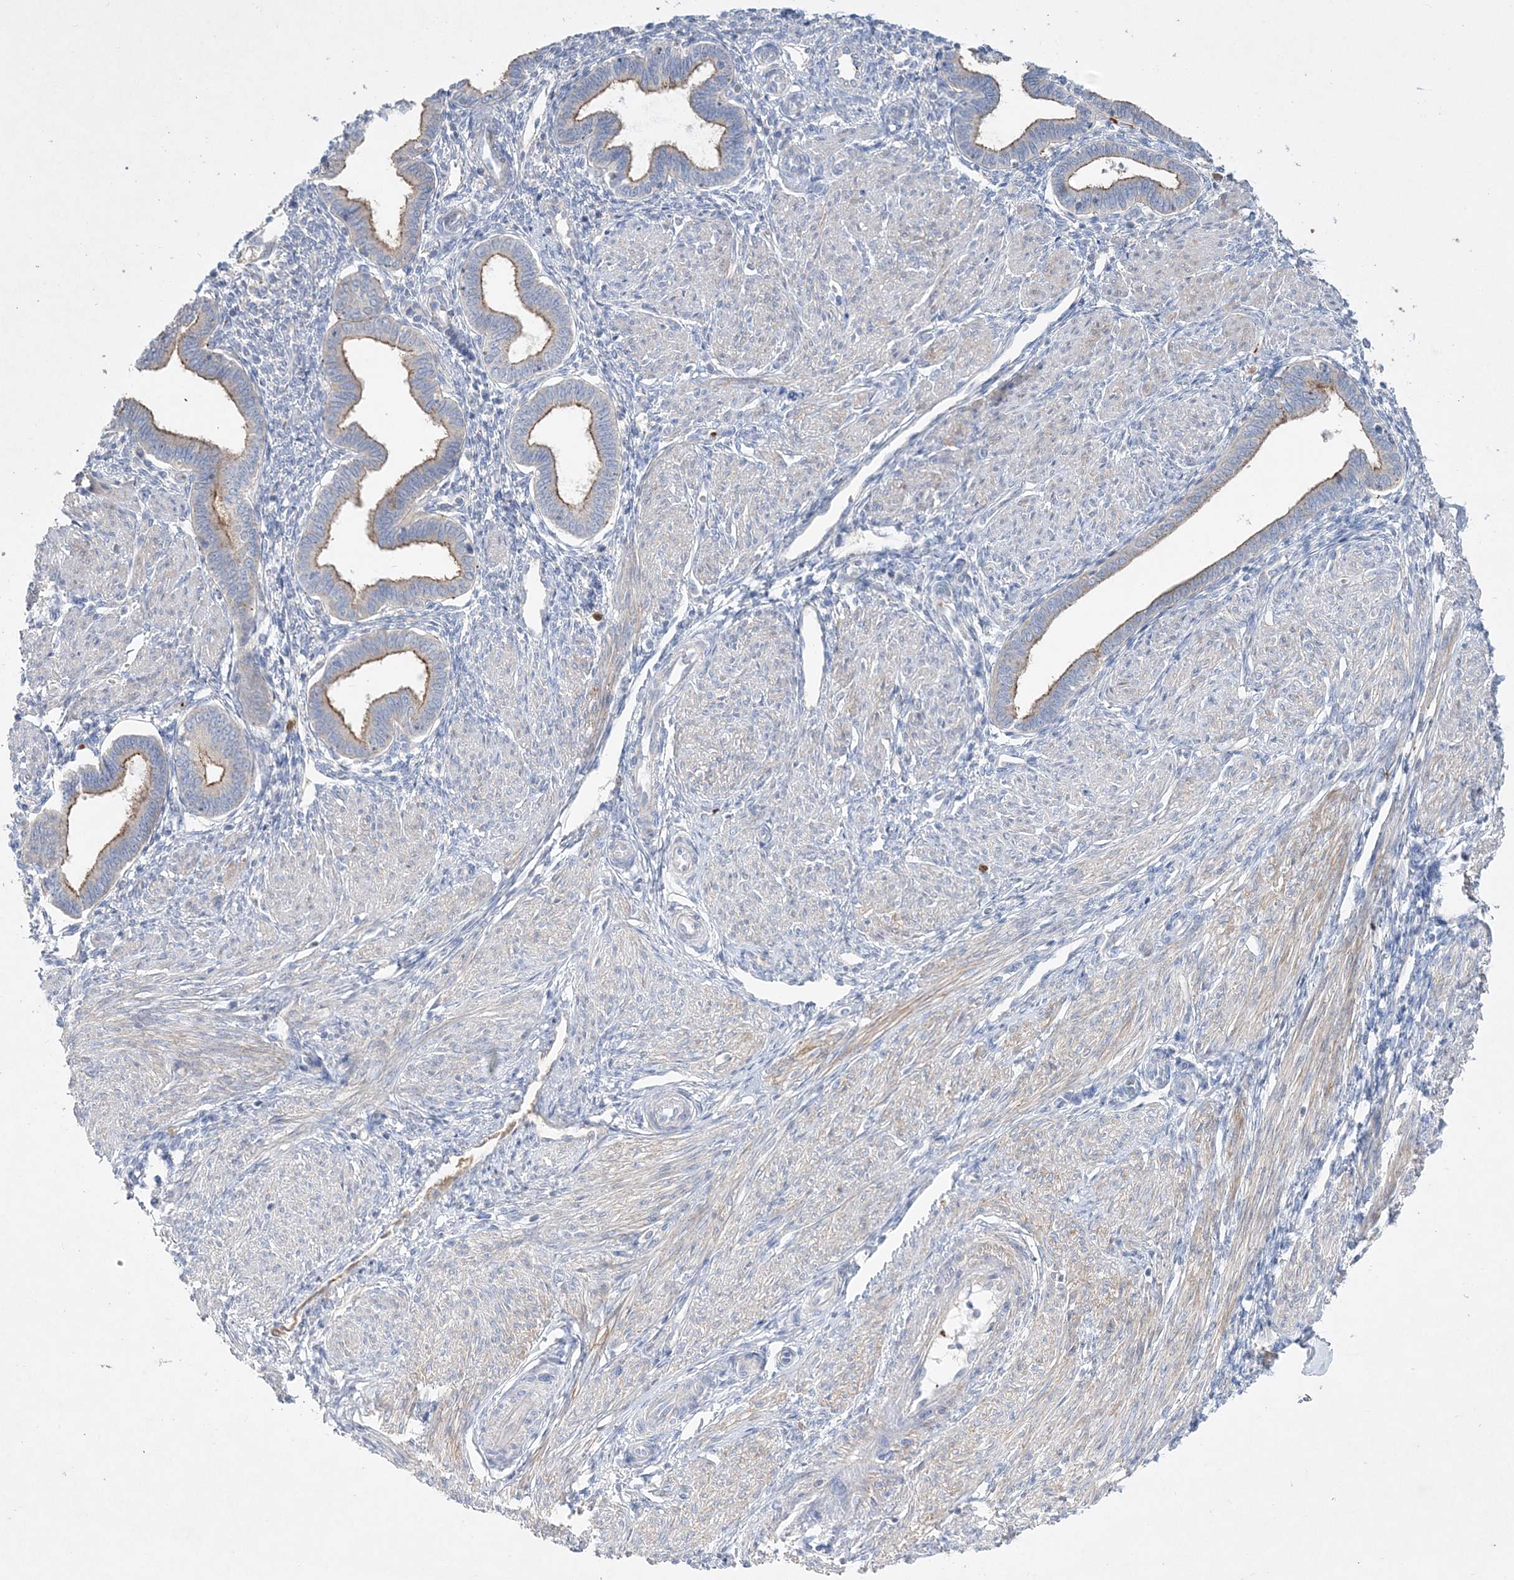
{"staining": {"intensity": "negative", "quantity": "none", "location": "none"}, "tissue": "endometrium", "cell_type": "Cells in endometrial stroma", "image_type": "normal", "snomed": [{"axis": "morphology", "description": "Normal tissue, NOS"}, {"axis": "topography", "description": "Endometrium"}], "caption": "This is an immunohistochemistry (IHC) histopathology image of benign human endometrium. There is no staining in cells in endometrial stroma.", "gene": "ADCK2", "patient": {"sex": "female", "age": 53}}